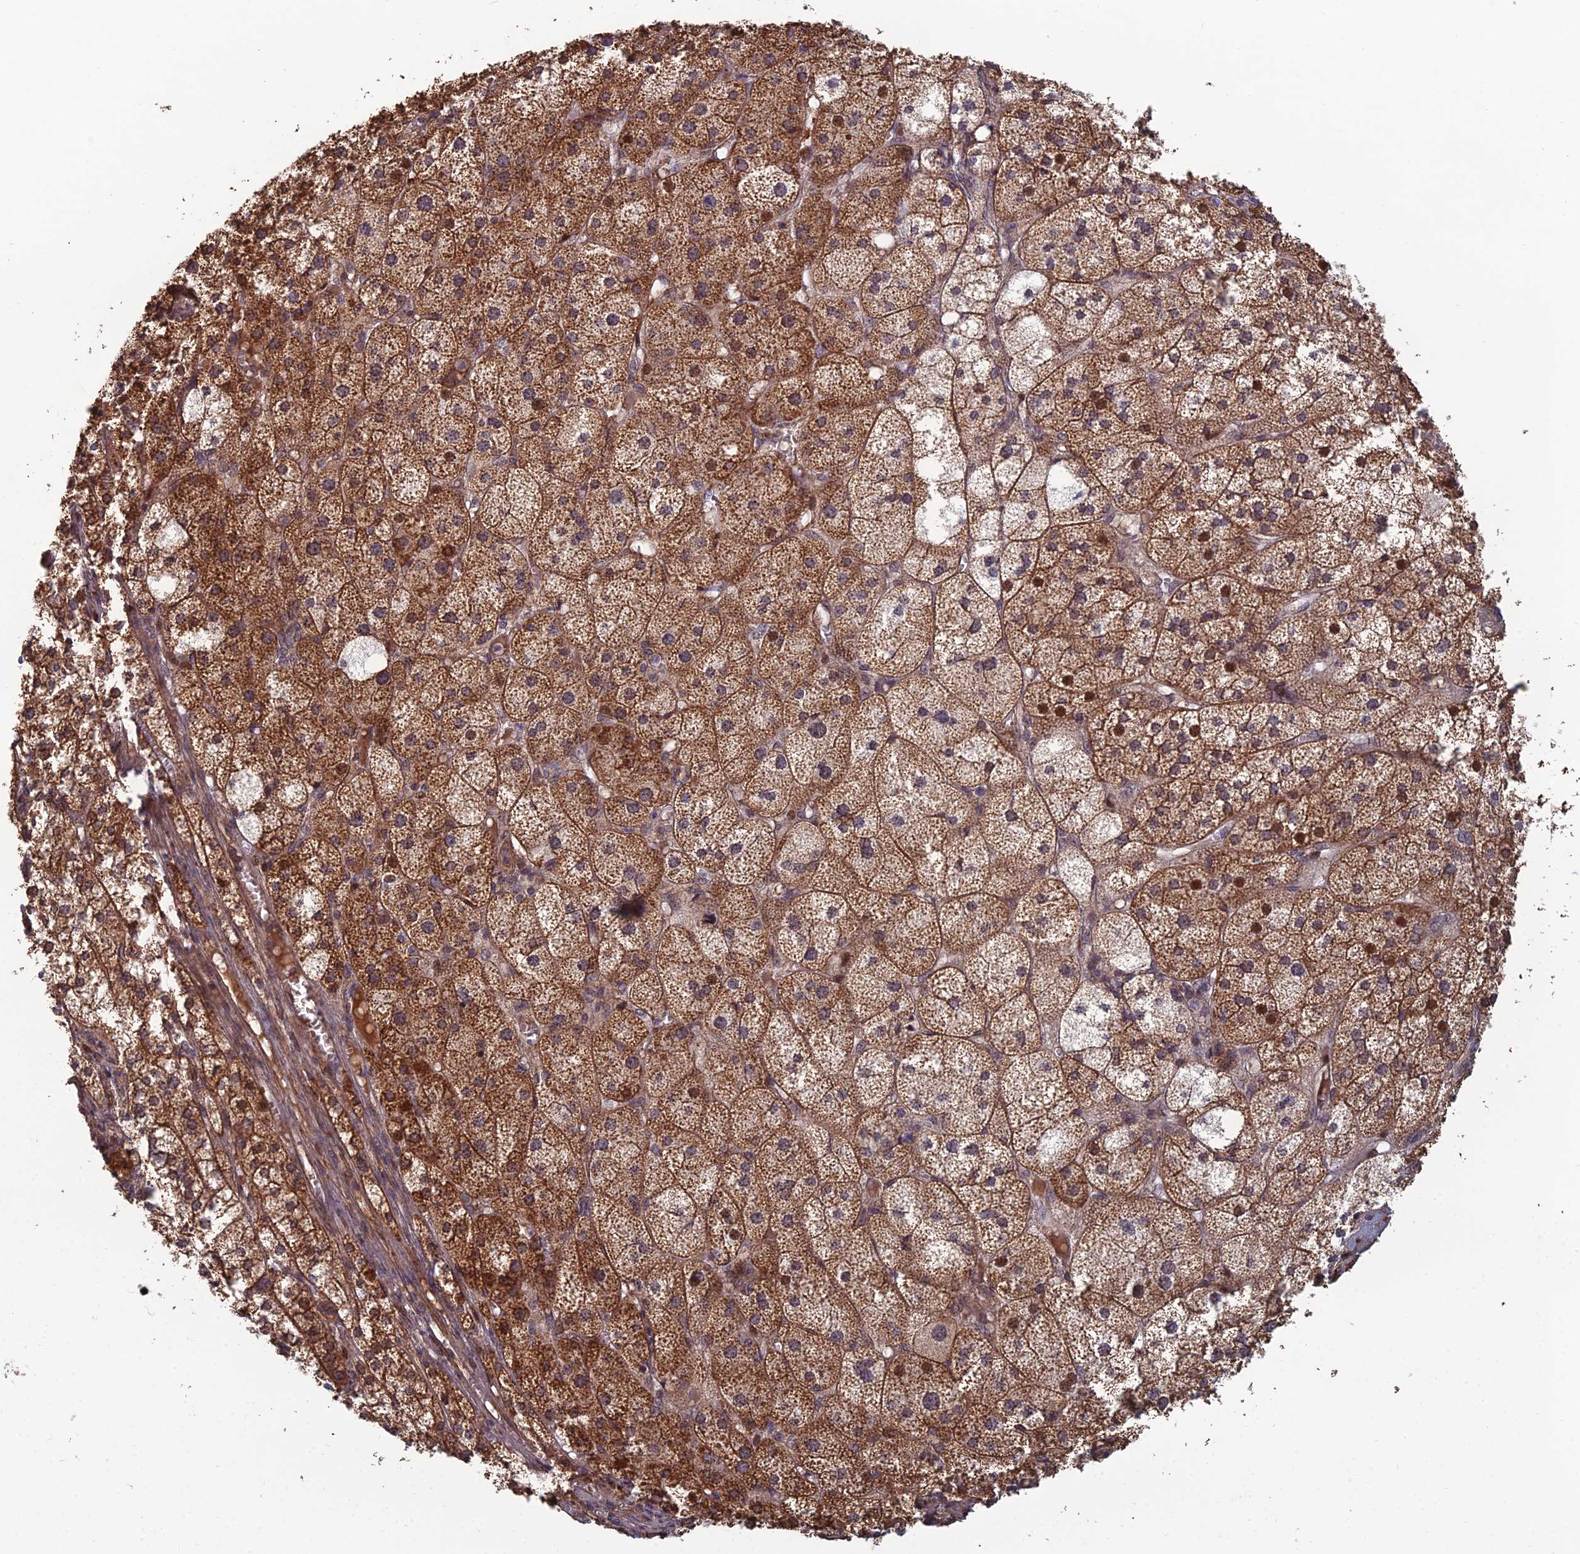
{"staining": {"intensity": "strong", "quantity": ">75%", "location": "cytoplasmic/membranous,nuclear"}, "tissue": "adrenal gland", "cell_type": "Glandular cells", "image_type": "normal", "snomed": [{"axis": "morphology", "description": "Normal tissue, NOS"}, {"axis": "topography", "description": "Adrenal gland"}], "caption": "The histopathology image demonstrates a brown stain indicating the presence of a protein in the cytoplasmic/membranous,nuclear of glandular cells in adrenal gland. (DAB IHC with brightfield microscopy, high magnification).", "gene": "CCDC183", "patient": {"sex": "female", "age": 61}}